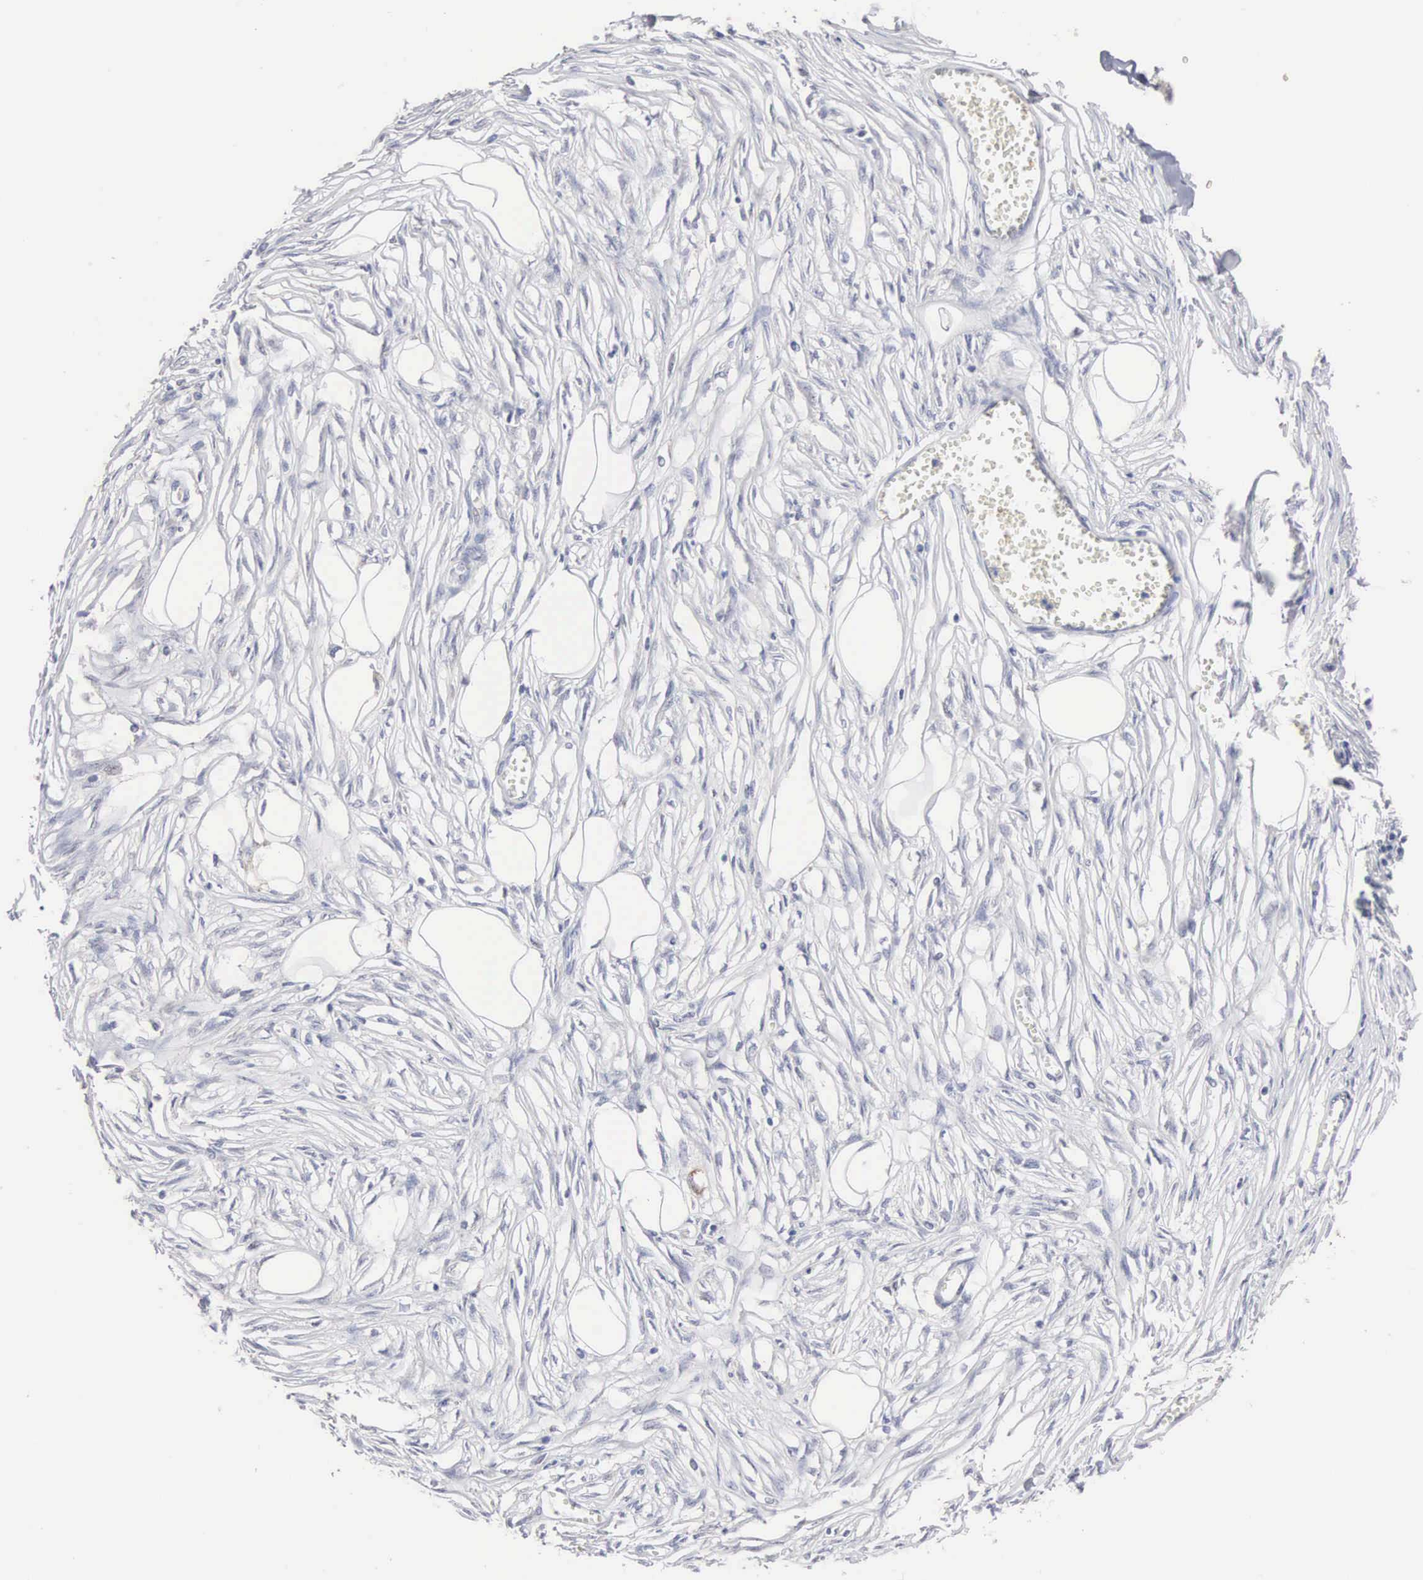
{"staining": {"intensity": "negative", "quantity": "none", "location": "none"}, "tissue": "adipose tissue", "cell_type": "Adipocytes", "image_type": "normal", "snomed": [{"axis": "morphology", "description": "Normal tissue, NOS"}, {"axis": "morphology", "description": "Sarcoma, NOS"}, {"axis": "topography", "description": "Skin"}, {"axis": "topography", "description": "Soft tissue"}], "caption": "High power microscopy histopathology image of an immunohistochemistry histopathology image of unremarkable adipose tissue, revealing no significant expression in adipocytes. The staining is performed using DAB (3,3'-diaminobenzidine) brown chromogen with nuclei counter-stained in using hematoxylin.", "gene": "ACOT4", "patient": {"sex": "female", "age": 51}}